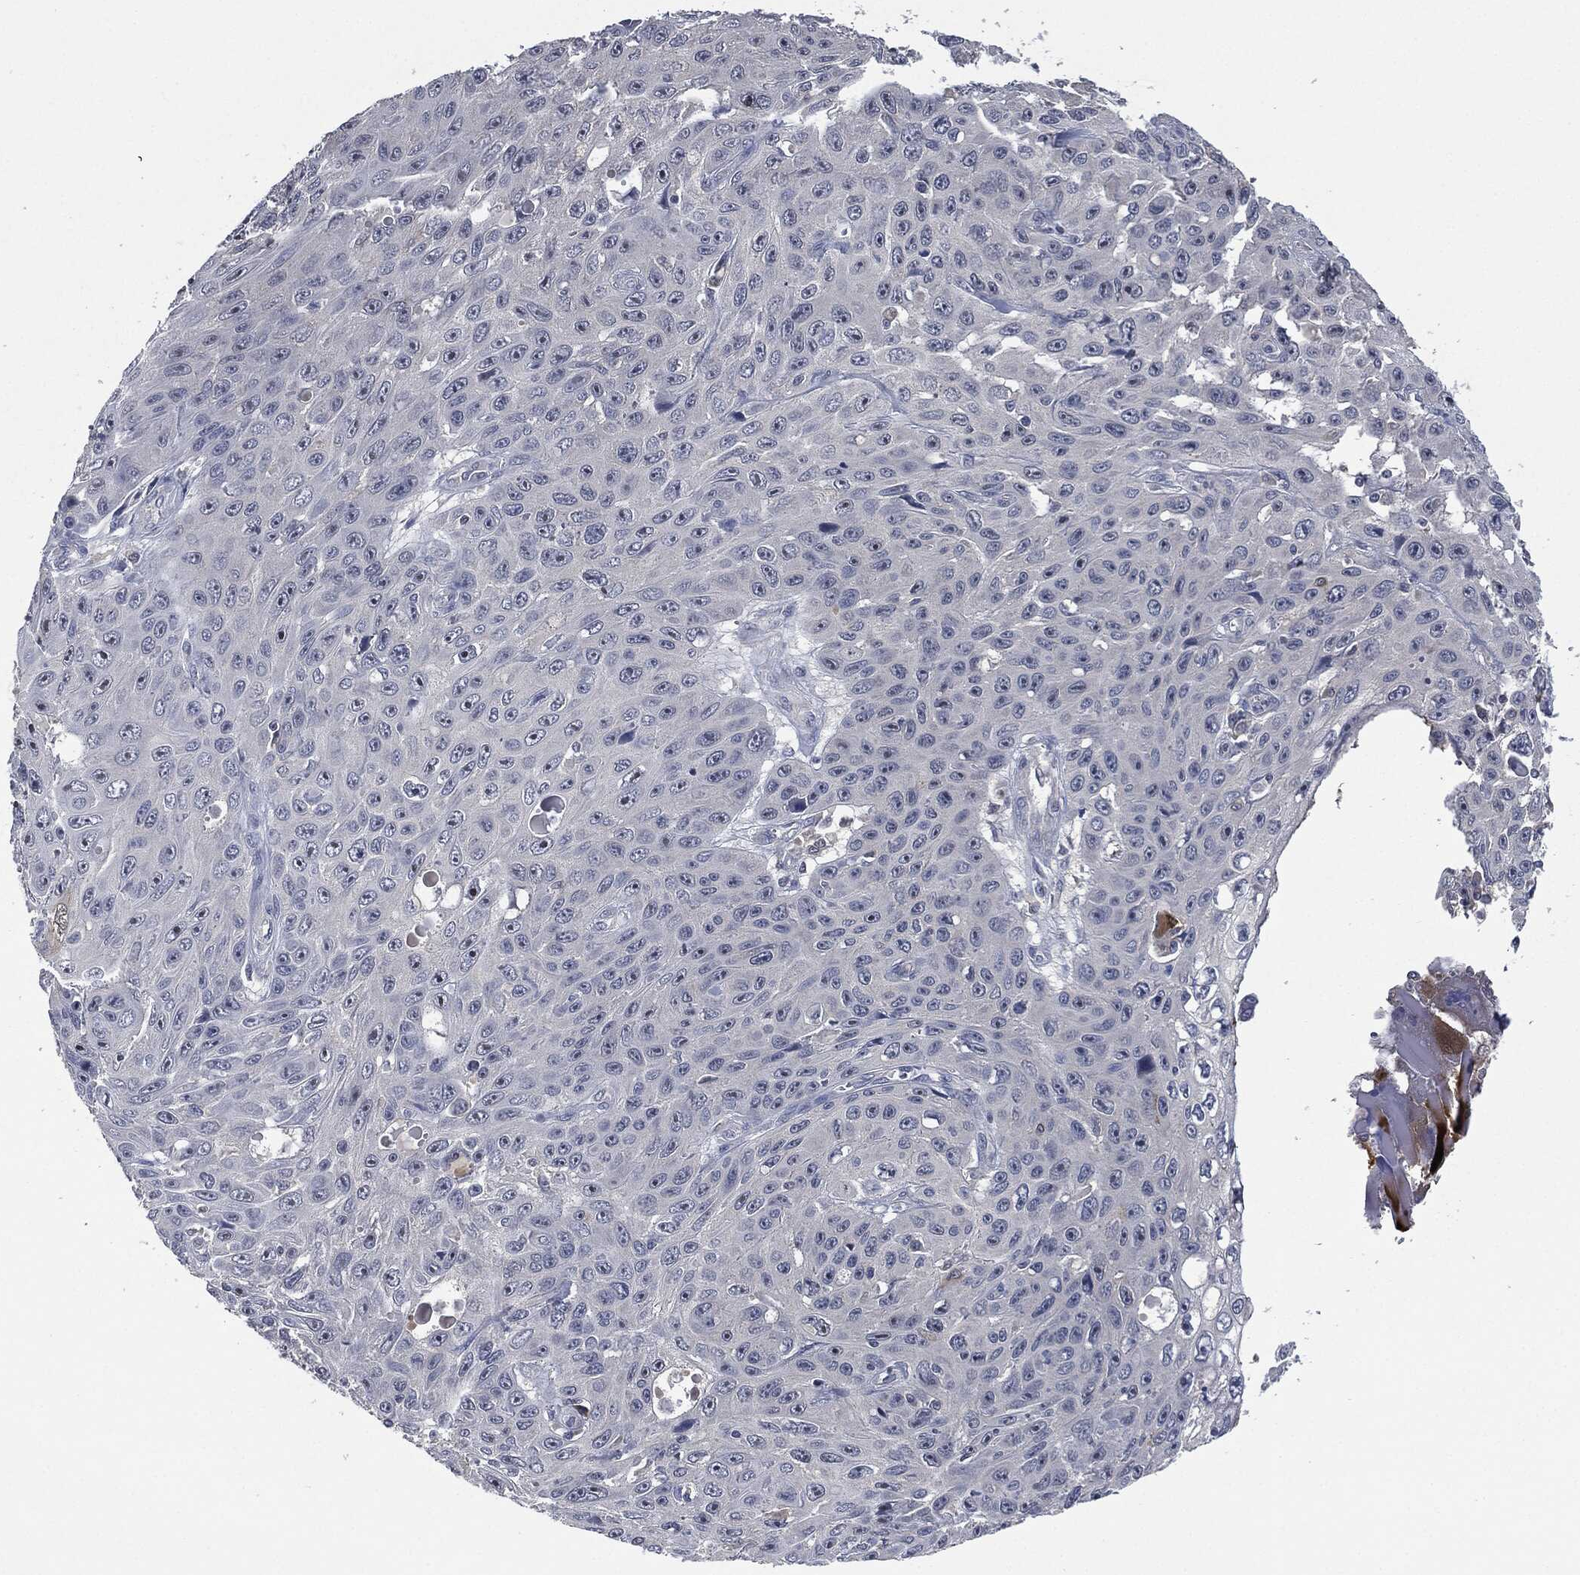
{"staining": {"intensity": "negative", "quantity": "none", "location": "none"}, "tissue": "skin cancer", "cell_type": "Tumor cells", "image_type": "cancer", "snomed": [{"axis": "morphology", "description": "Squamous cell carcinoma, NOS"}, {"axis": "topography", "description": "Skin"}], "caption": "Micrograph shows no significant protein expression in tumor cells of squamous cell carcinoma (skin). (DAB immunohistochemistry, high magnification).", "gene": "IL1RN", "patient": {"sex": "male", "age": 82}}